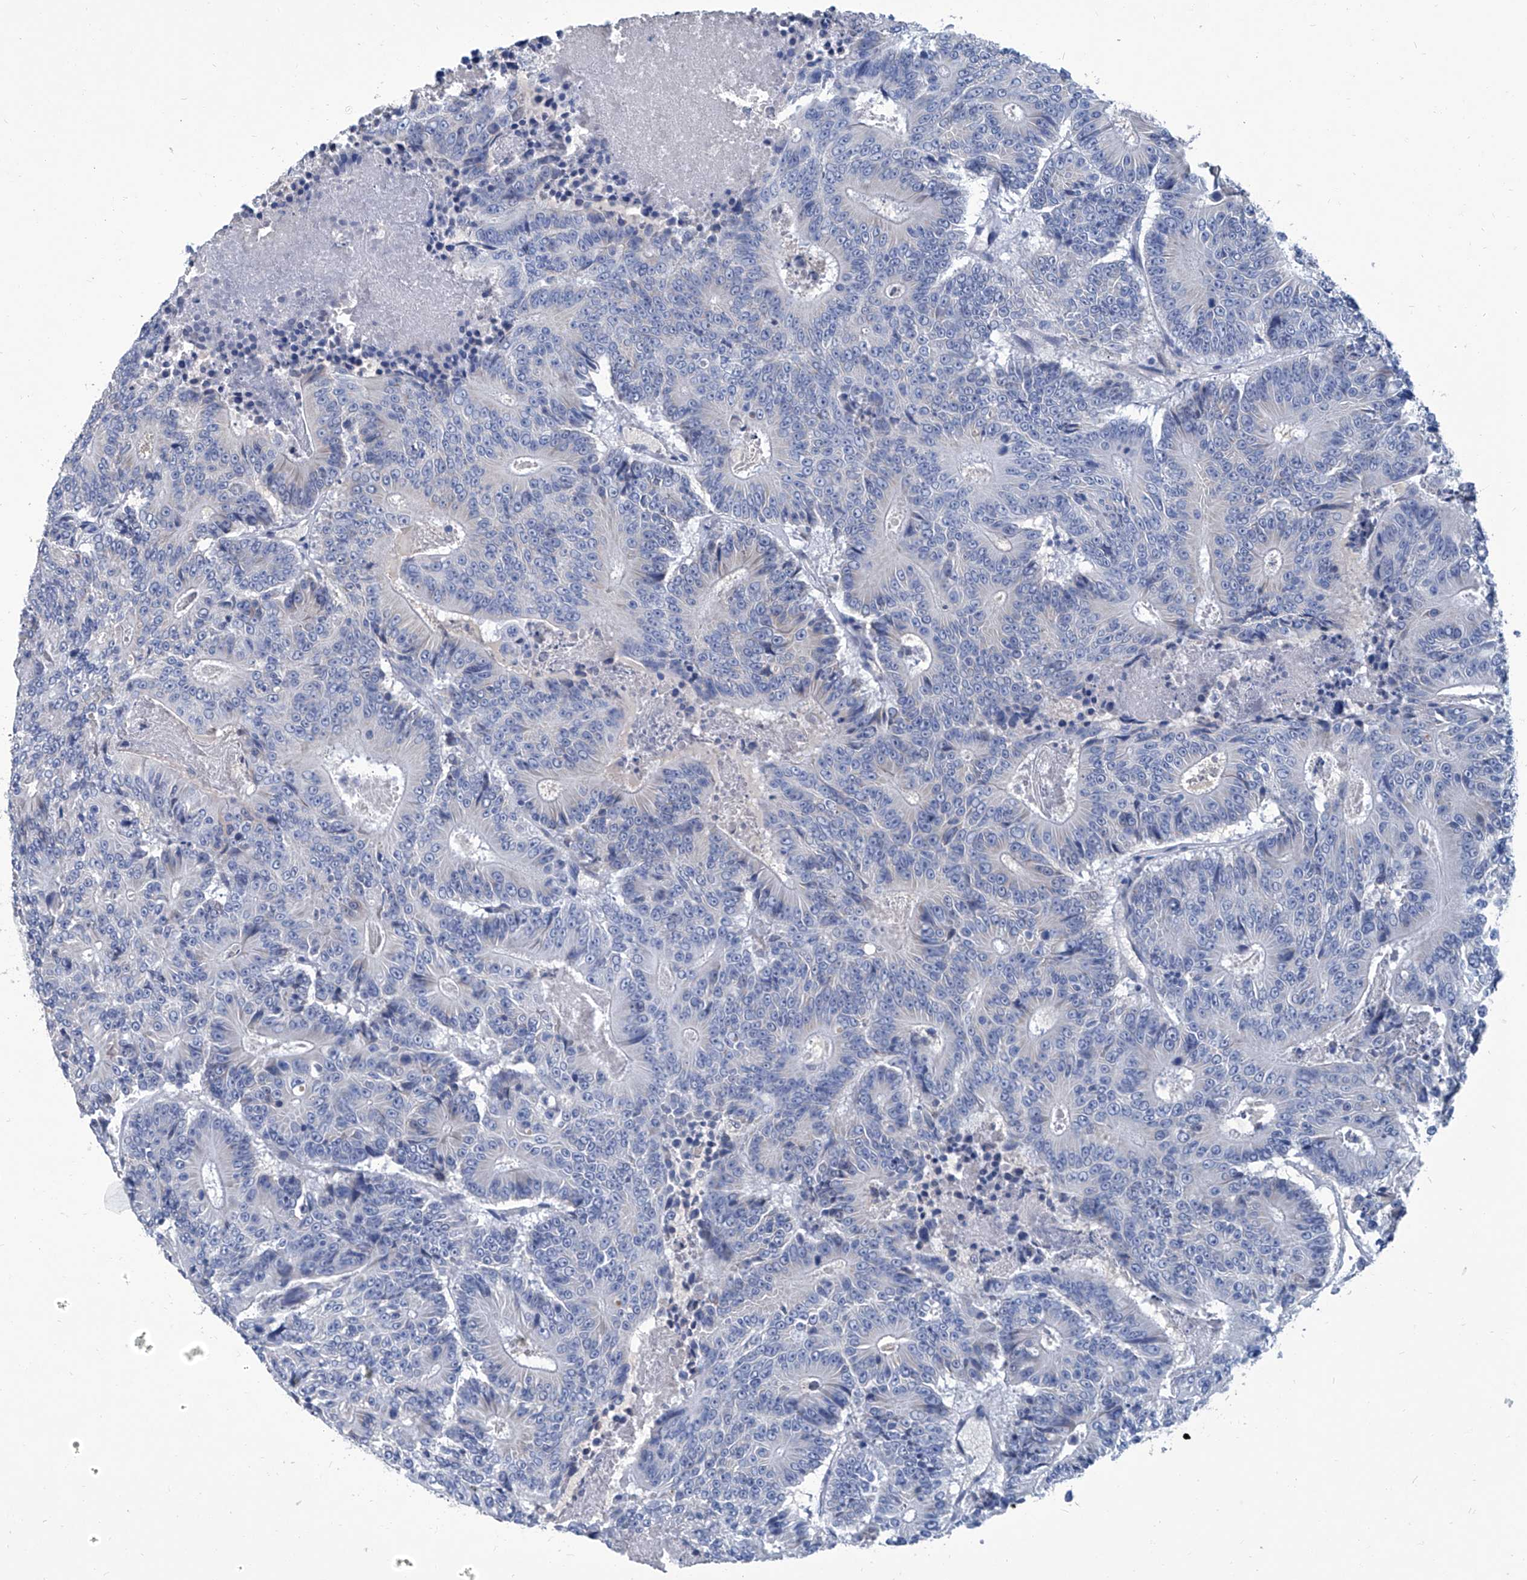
{"staining": {"intensity": "negative", "quantity": "none", "location": "none"}, "tissue": "colorectal cancer", "cell_type": "Tumor cells", "image_type": "cancer", "snomed": [{"axis": "morphology", "description": "Adenocarcinoma, NOS"}, {"axis": "topography", "description": "Colon"}], "caption": "Tumor cells are negative for brown protein staining in colorectal adenocarcinoma.", "gene": "MTARC1", "patient": {"sex": "male", "age": 83}}